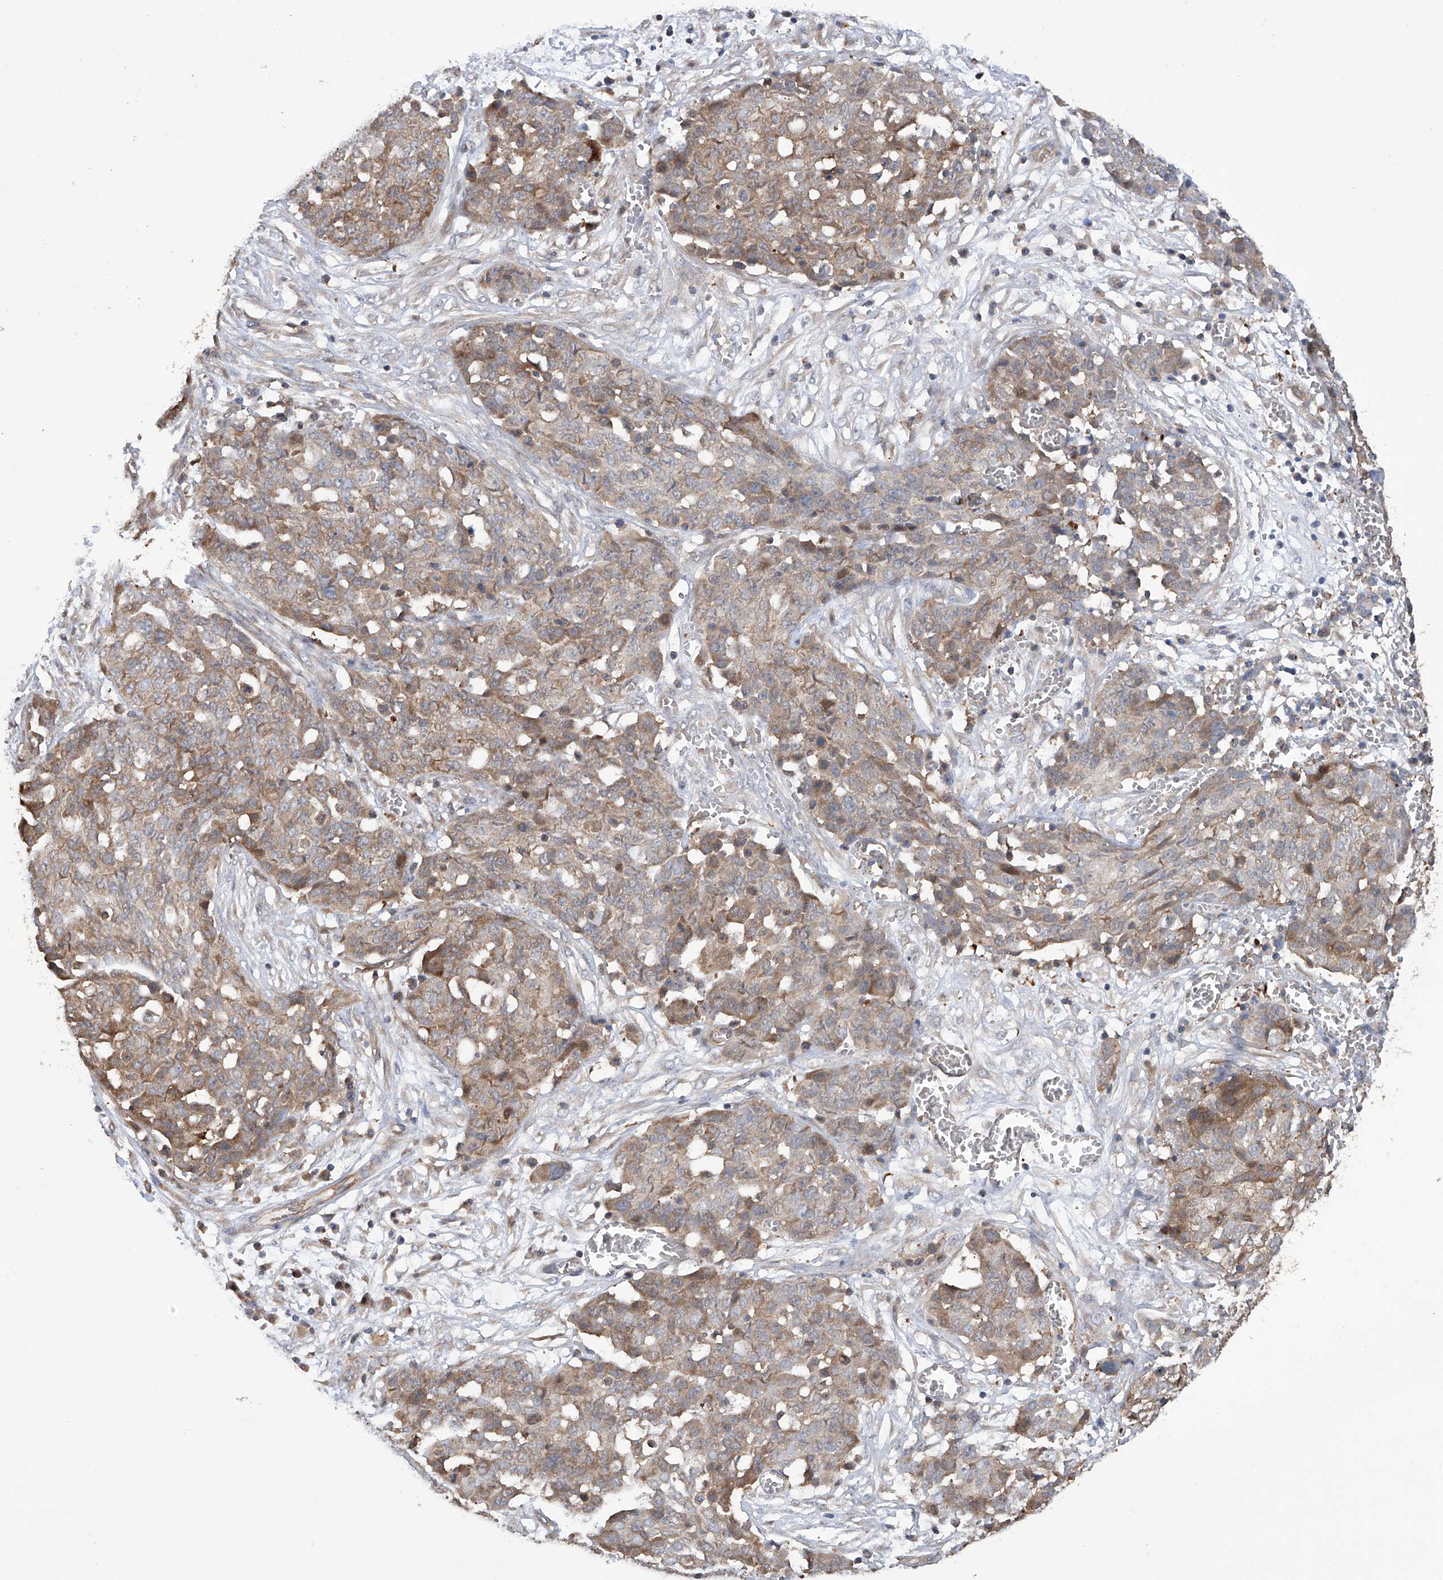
{"staining": {"intensity": "weak", "quantity": ">75%", "location": "cytoplasmic/membranous"}, "tissue": "ovarian cancer", "cell_type": "Tumor cells", "image_type": "cancer", "snomed": [{"axis": "morphology", "description": "Cystadenocarcinoma, serous, NOS"}, {"axis": "topography", "description": "Soft tissue"}, {"axis": "topography", "description": "Ovary"}], "caption": "This is an image of IHC staining of serous cystadenocarcinoma (ovarian), which shows weak expression in the cytoplasmic/membranous of tumor cells.", "gene": "NUDT17", "patient": {"sex": "female", "age": 57}}